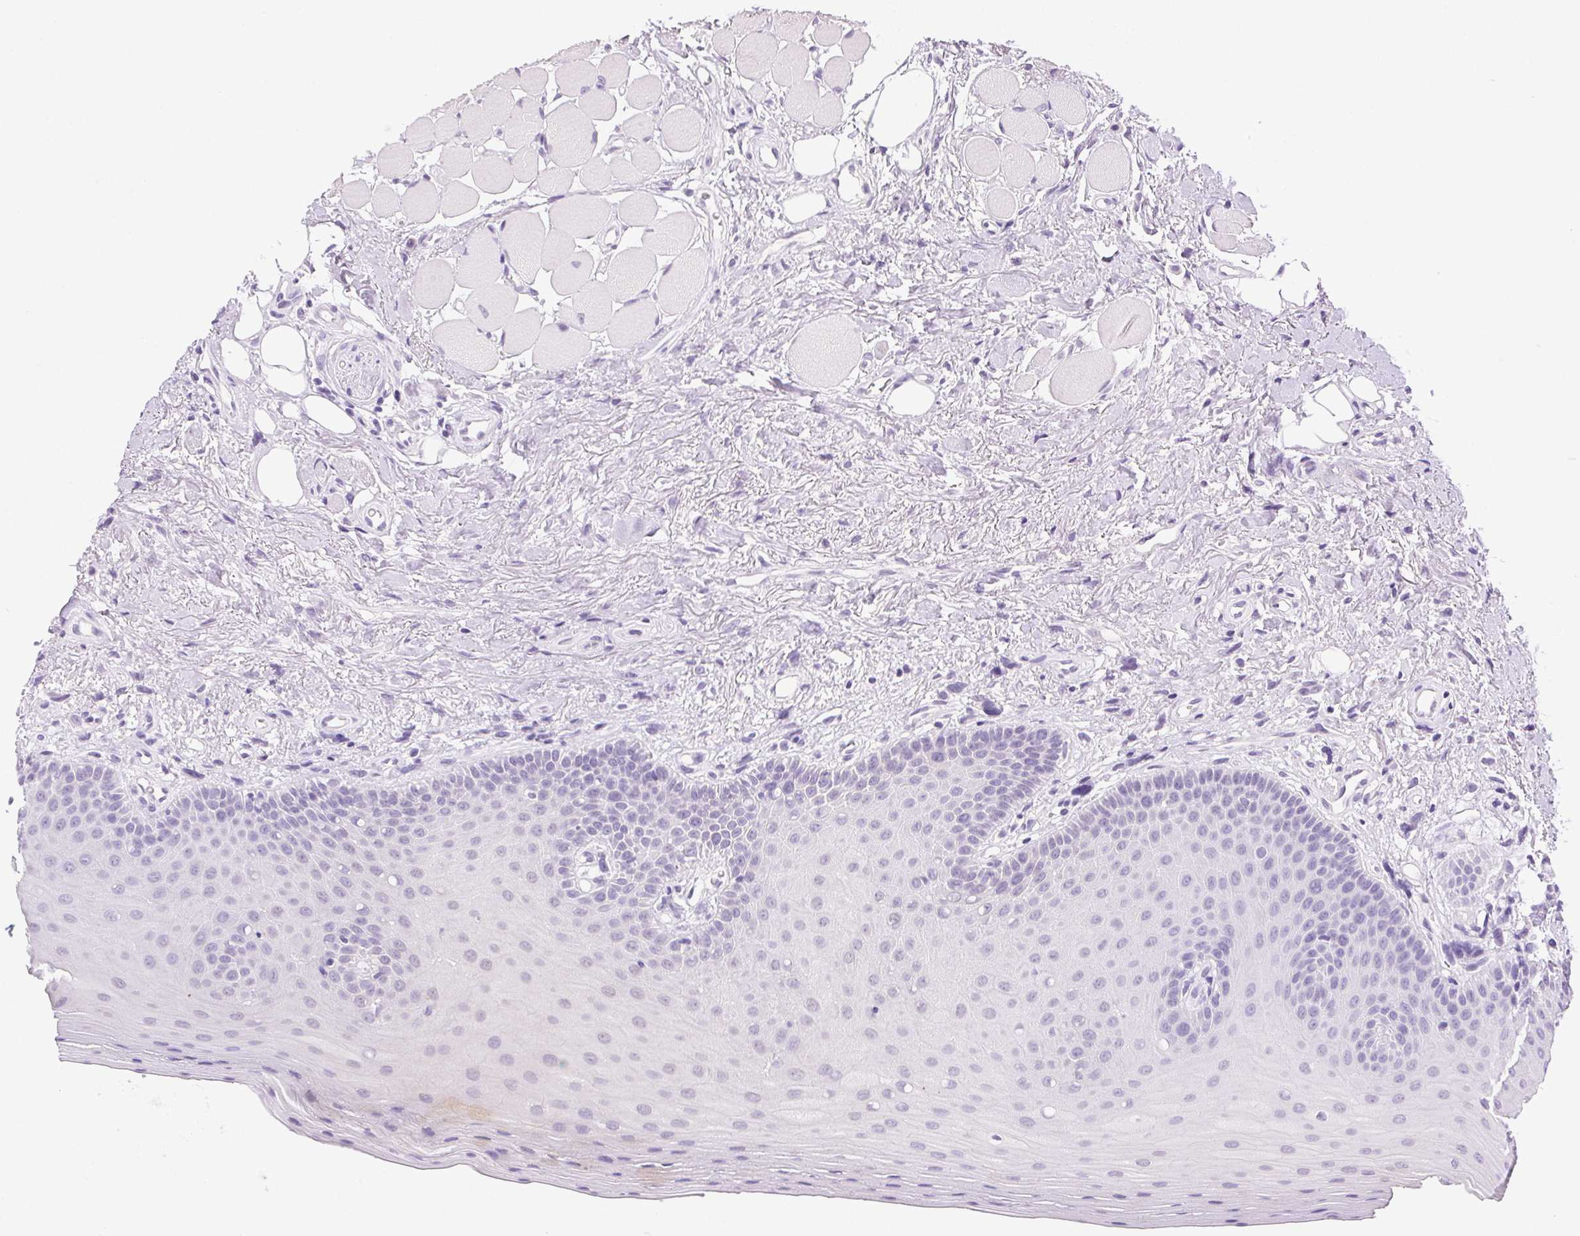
{"staining": {"intensity": "negative", "quantity": "none", "location": "none"}, "tissue": "oral mucosa", "cell_type": "Squamous epithelial cells", "image_type": "normal", "snomed": [{"axis": "morphology", "description": "Normal tissue, NOS"}, {"axis": "morphology", "description": "Normal morphology"}, {"axis": "topography", "description": "Oral tissue"}], "caption": "Immunohistochemical staining of unremarkable oral mucosa demonstrates no significant staining in squamous epithelial cells.", "gene": "CLDN10", "patient": {"sex": "female", "age": 76}}